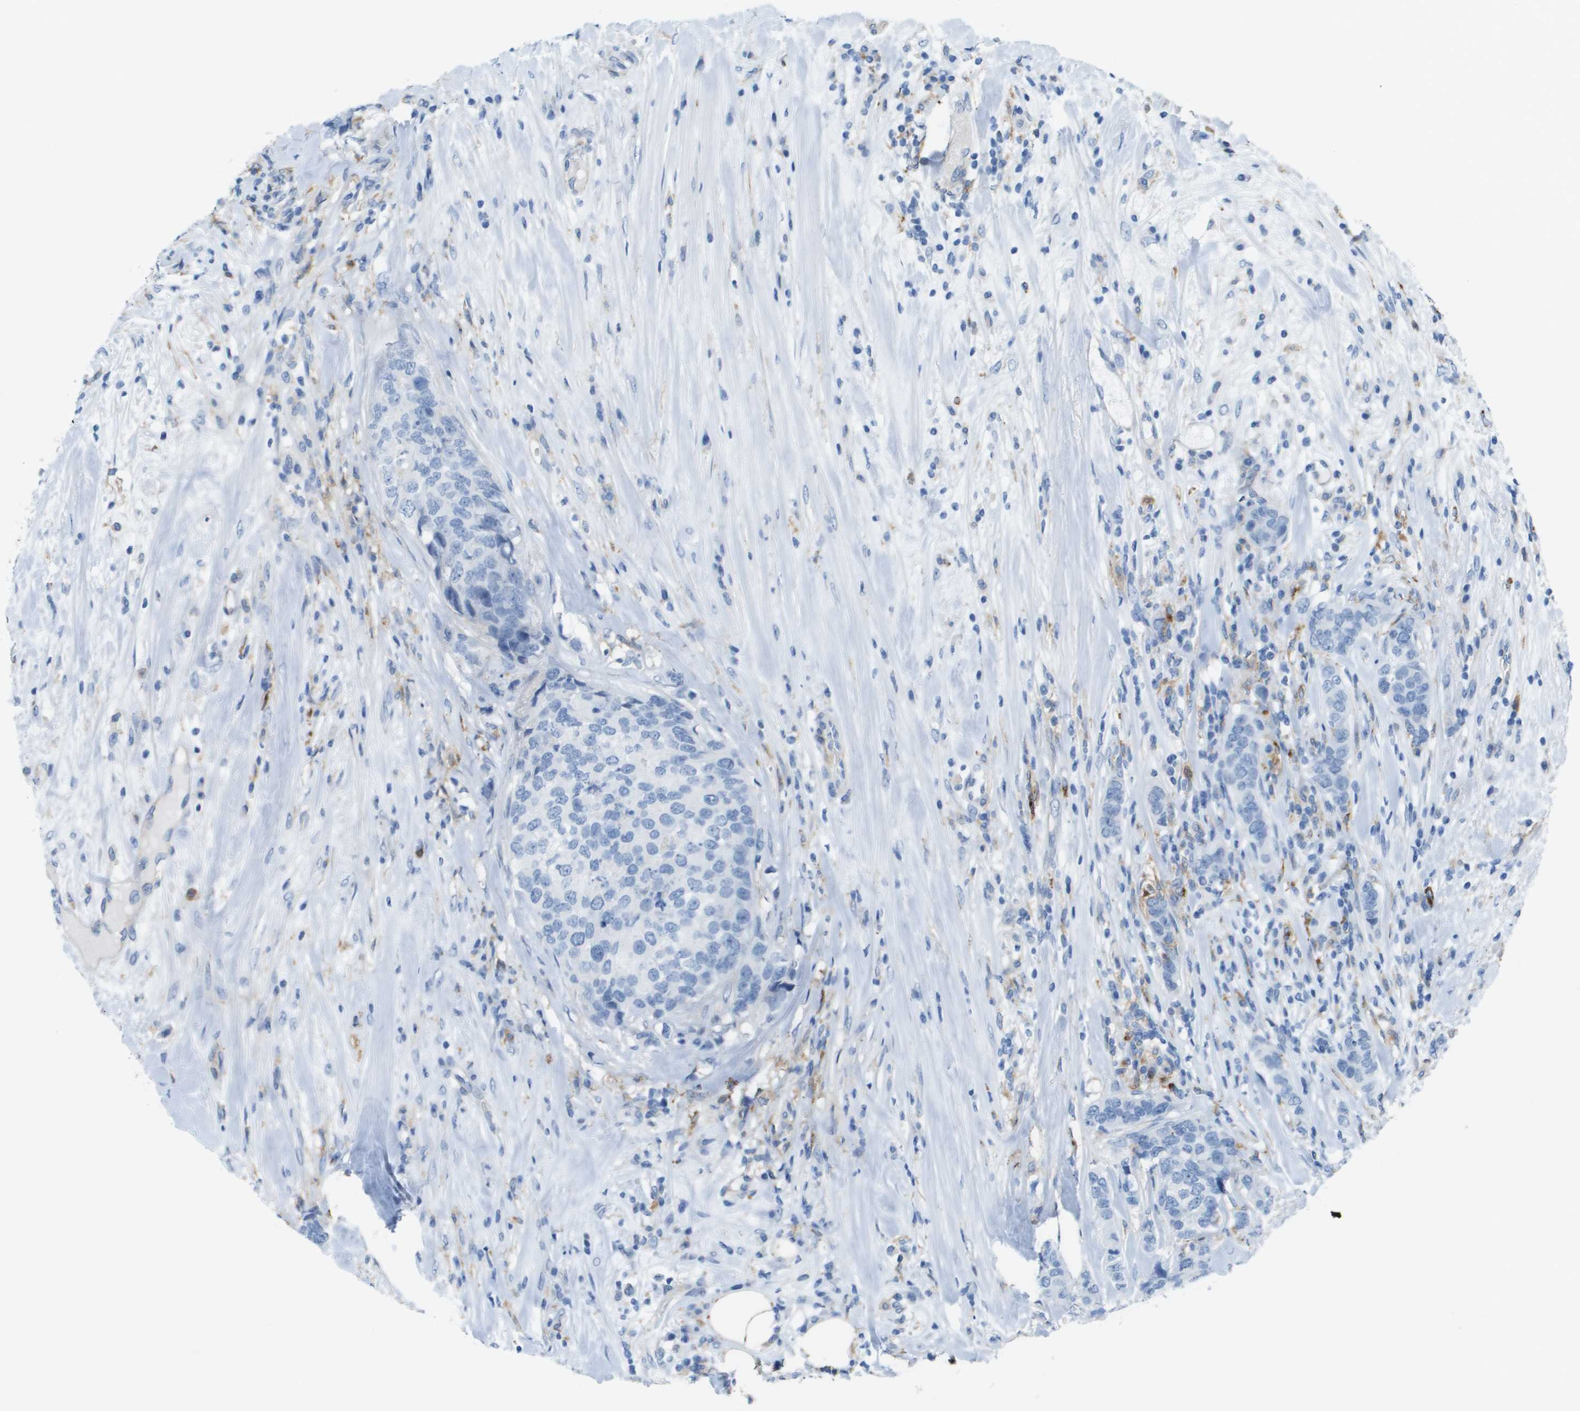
{"staining": {"intensity": "negative", "quantity": "none", "location": "none"}, "tissue": "breast cancer", "cell_type": "Tumor cells", "image_type": "cancer", "snomed": [{"axis": "morphology", "description": "Lobular carcinoma"}, {"axis": "topography", "description": "Breast"}], "caption": "Tumor cells show no significant expression in breast lobular carcinoma. (Immunohistochemistry, brightfield microscopy, high magnification).", "gene": "ZBTB43", "patient": {"sex": "female", "age": 59}}